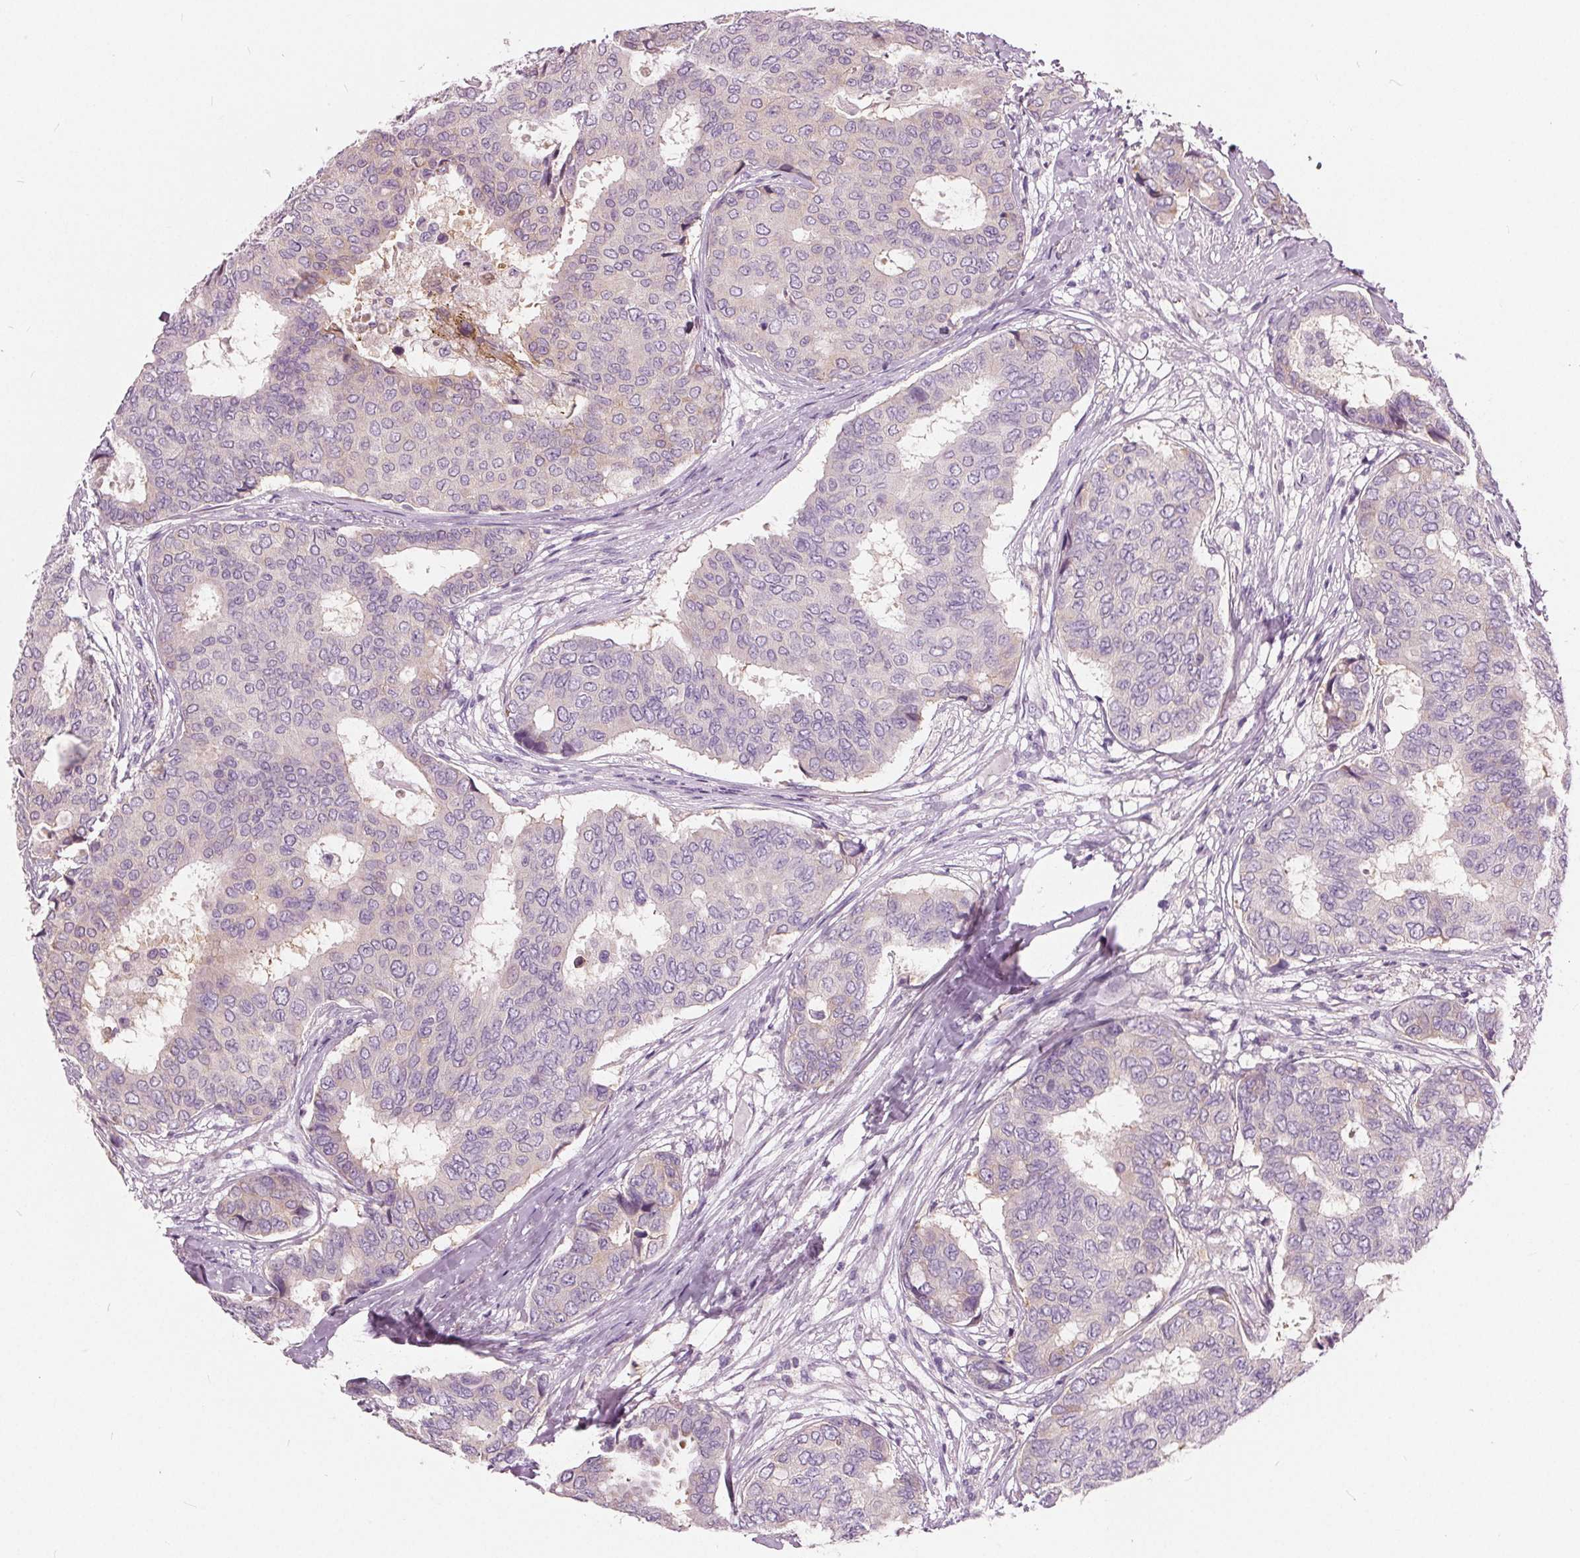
{"staining": {"intensity": "weak", "quantity": "<25%", "location": "cytoplasmic/membranous"}, "tissue": "breast cancer", "cell_type": "Tumor cells", "image_type": "cancer", "snomed": [{"axis": "morphology", "description": "Duct carcinoma"}, {"axis": "topography", "description": "Breast"}], "caption": "IHC photomicrograph of invasive ductal carcinoma (breast) stained for a protein (brown), which shows no expression in tumor cells. (DAB immunohistochemistry with hematoxylin counter stain).", "gene": "LHFPL7", "patient": {"sex": "female", "age": 75}}